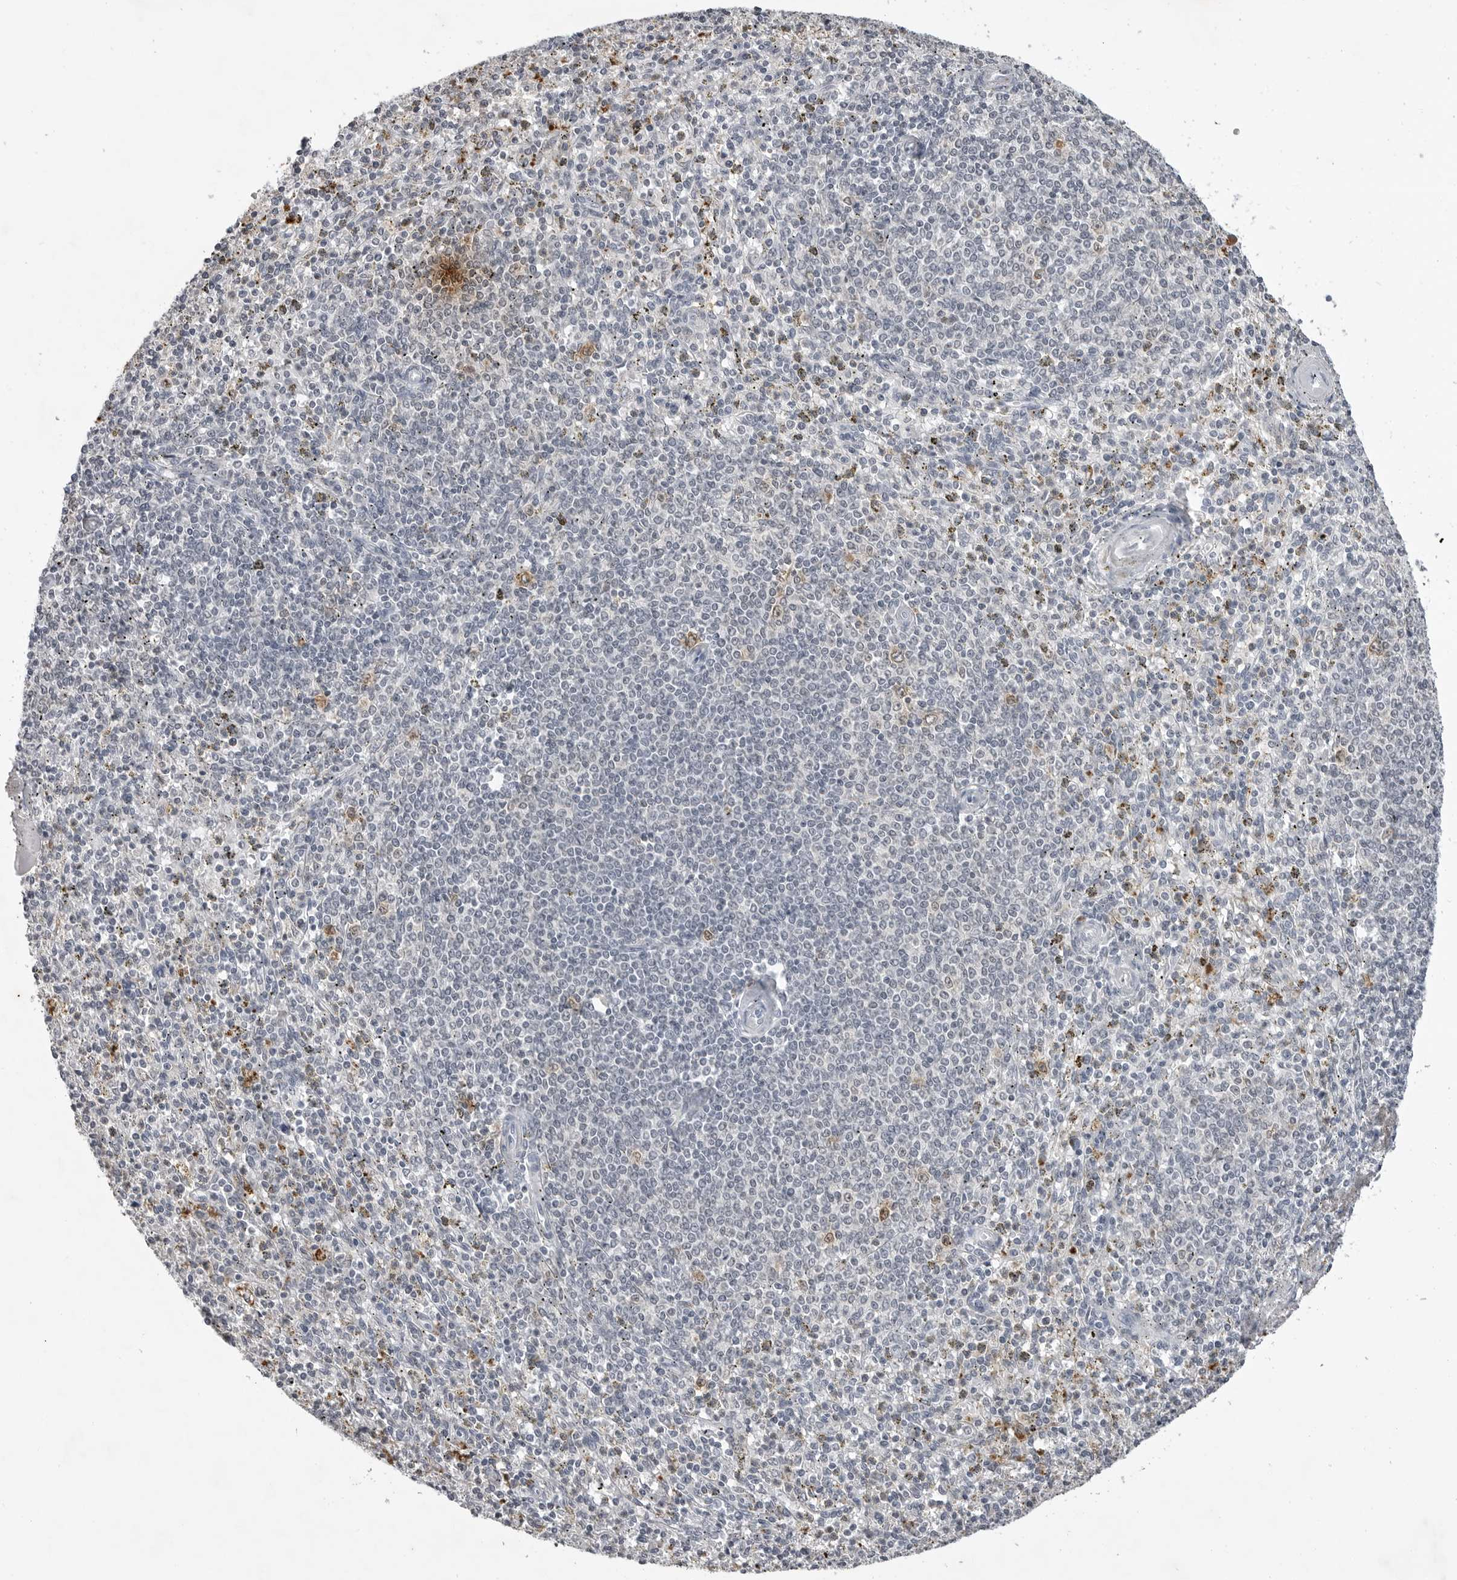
{"staining": {"intensity": "moderate", "quantity": "<25%", "location": "cytoplasmic/membranous"}, "tissue": "spleen", "cell_type": "Cells in red pulp", "image_type": "normal", "snomed": [{"axis": "morphology", "description": "Normal tissue, NOS"}, {"axis": "topography", "description": "Spleen"}], "caption": "Immunohistochemistry (DAB) staining of normal human spleen reveals moderate cytoplasmic/membranous protein positivity in about <25% of cells in red pulp. (brown staining indicates protein expression, while blue staining denotes nuclei).", "gene": "RRM1", "patient": {"sex": "male", "age": 72}}